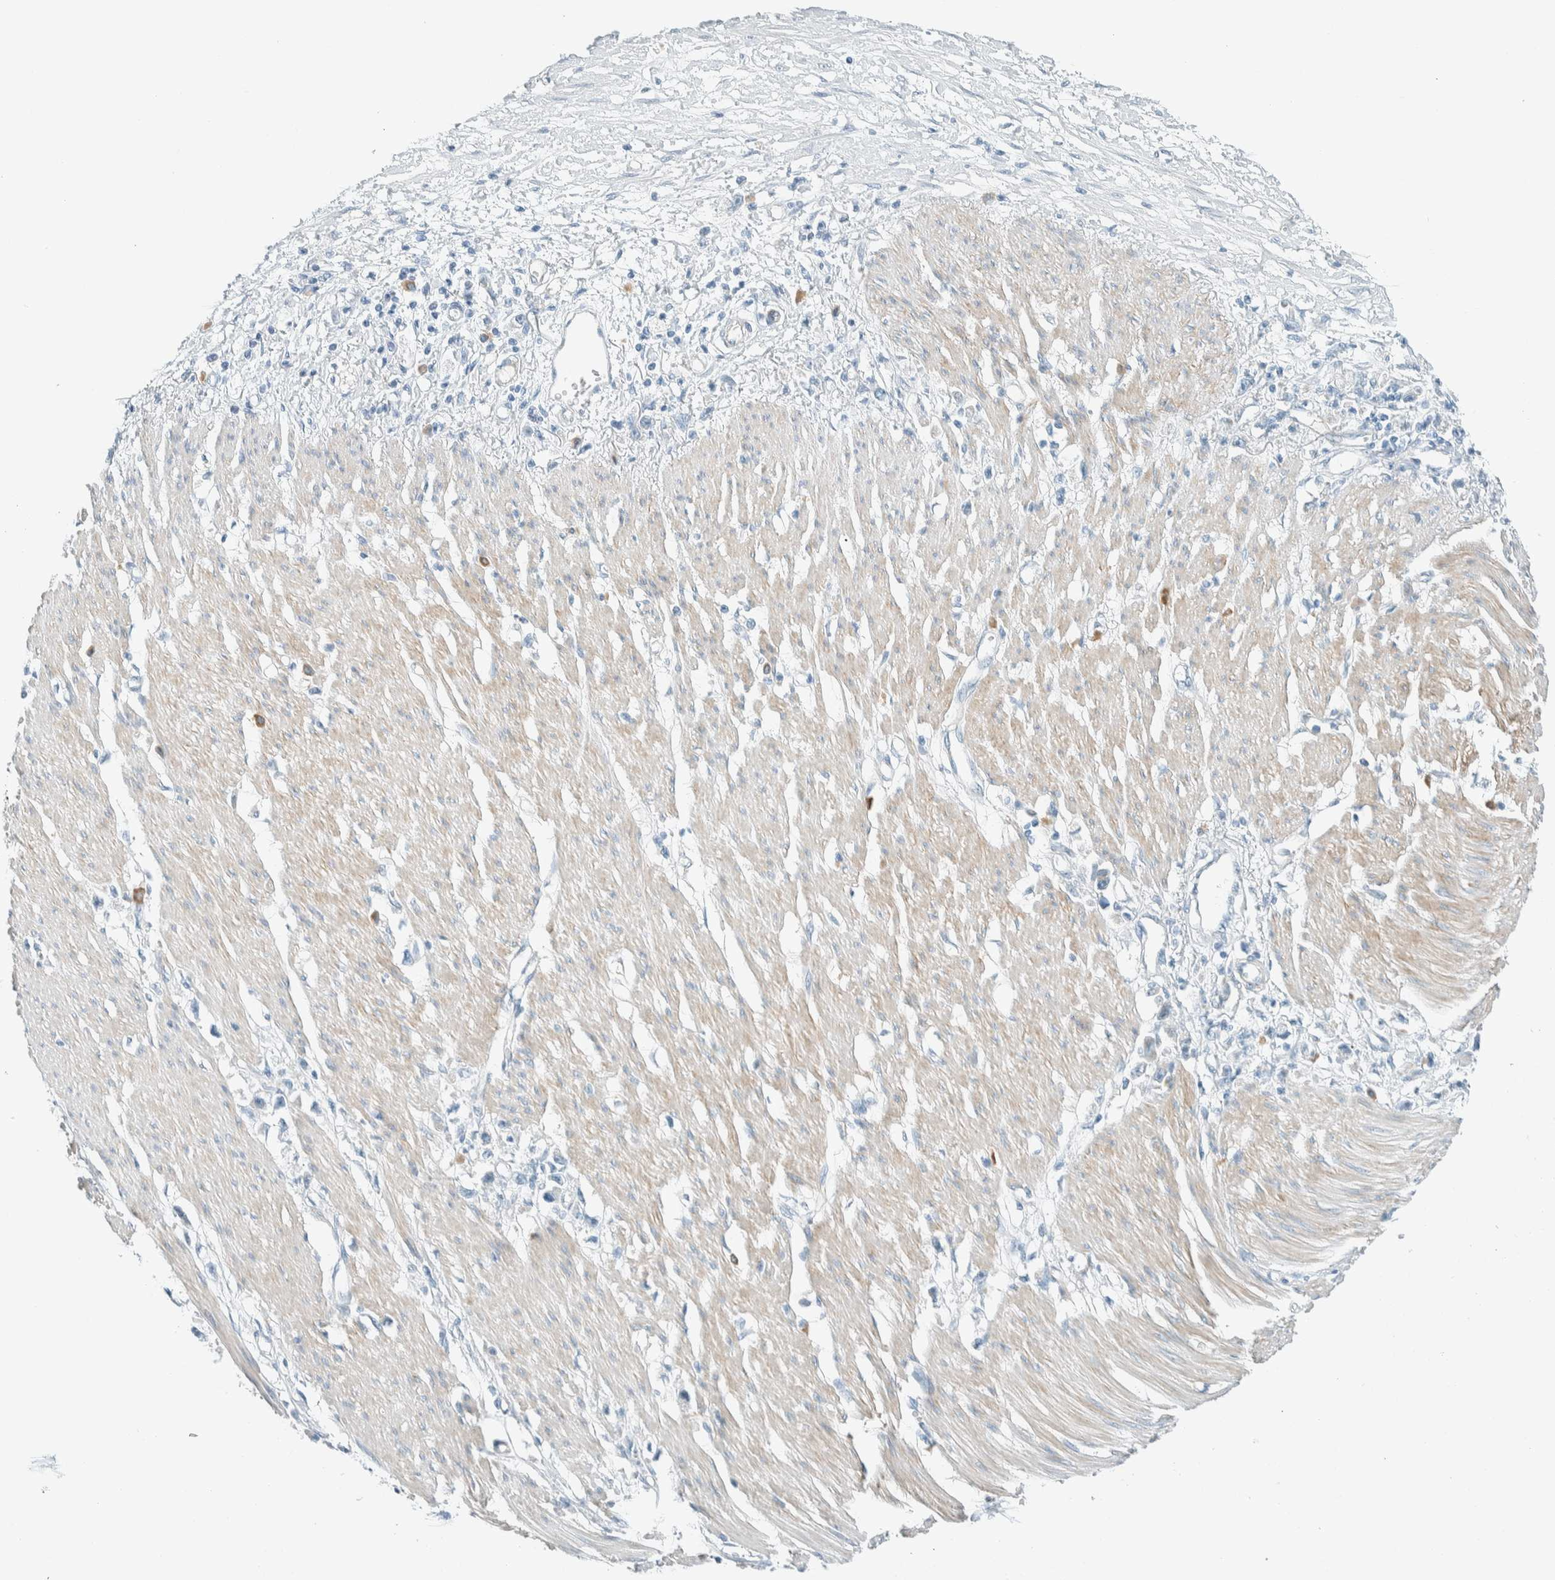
{"staining": {"intensity": "negative", "quantity": "none", "location": "none"}, "tissue": "stomach cancer", "cell_type": "Tumor cells", "image_type": "cancer", "snomed": [{"axis": "morphology", "description": "Adenocarcinoma, NOS"}, {"axis": "topography", "description": "Stomach"}], "caption": "This is a micrograph of immunohistochemistry (IHC) staining of stomach cancer, which shows no positivity in tumor cells.", "gene": "SLFN12", "patient": {"sex": "female", "age": 59}}